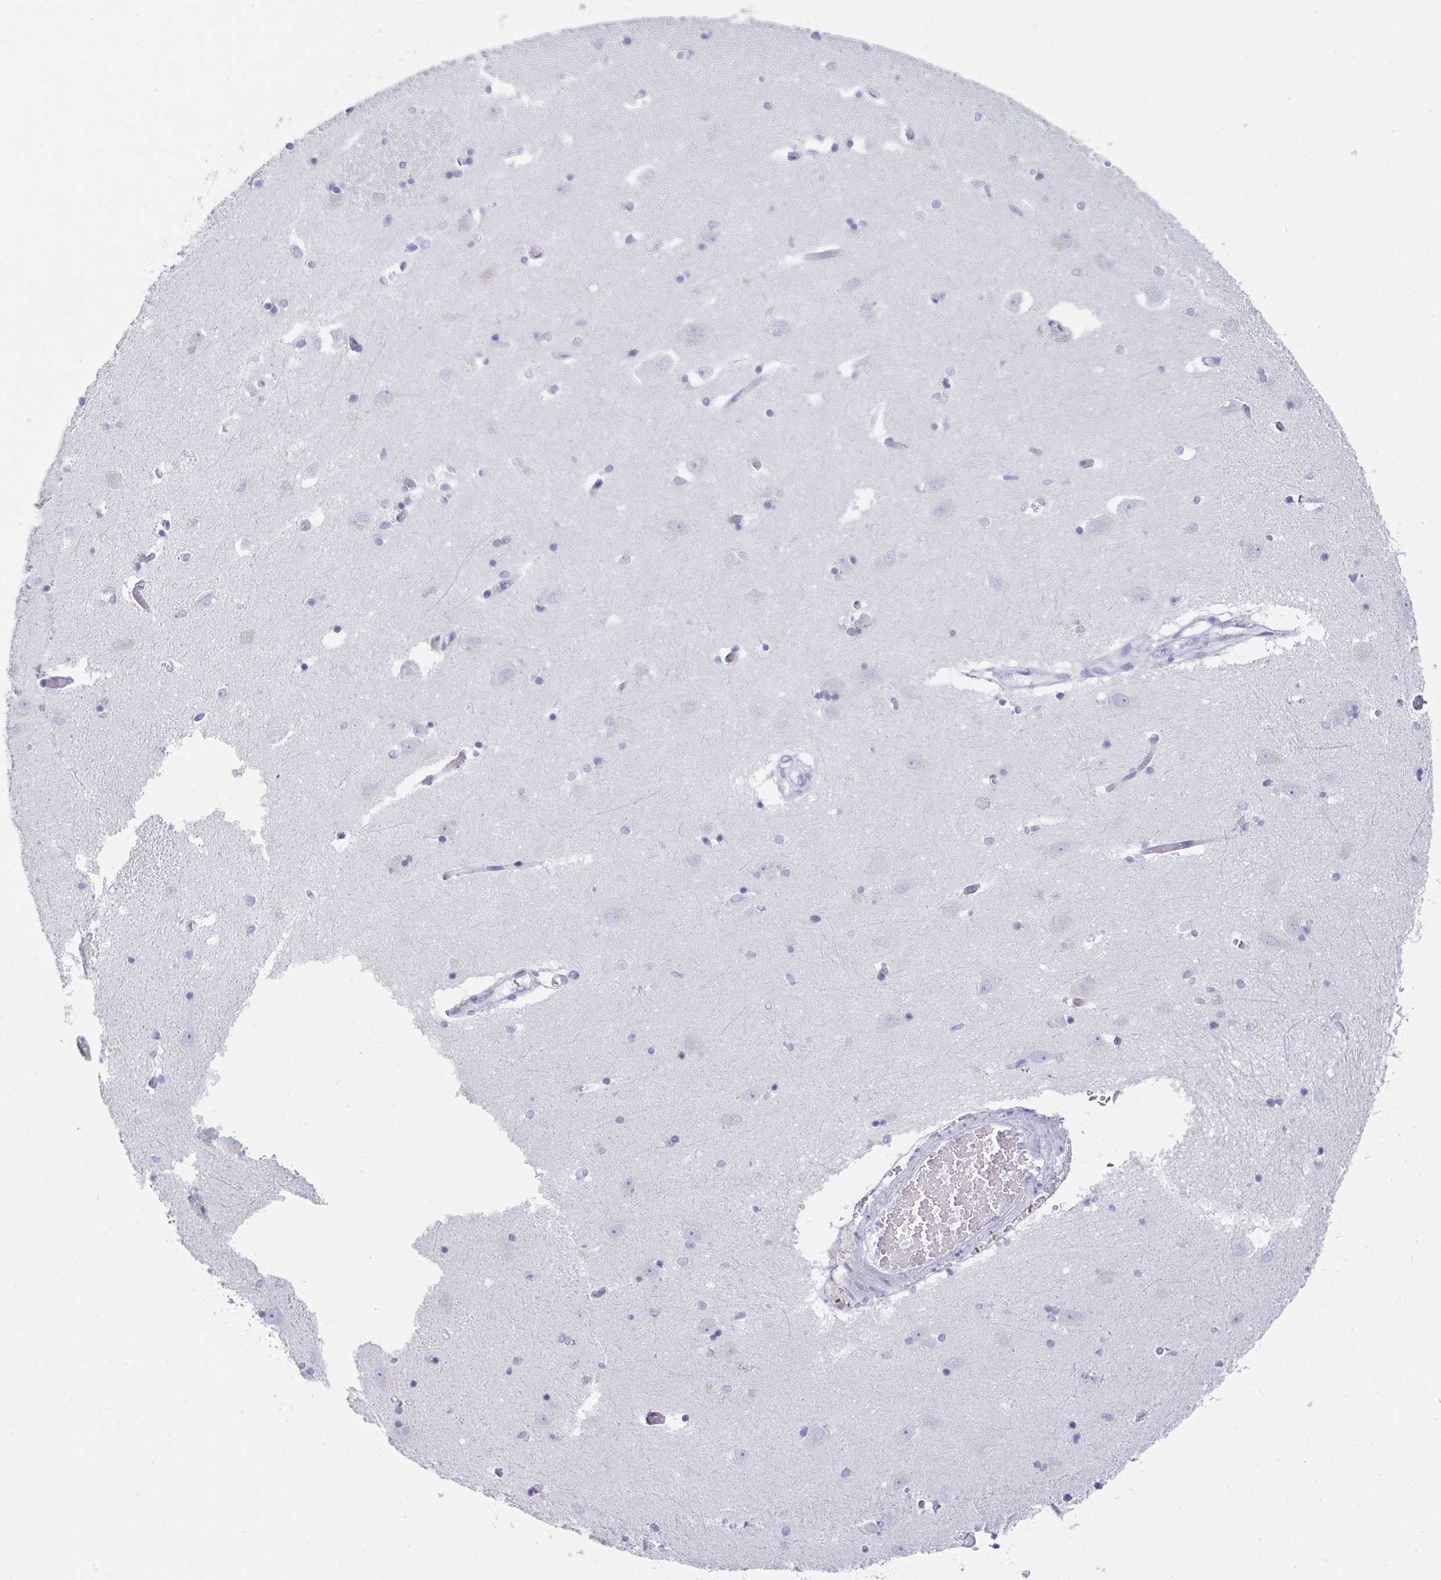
{"staining": {"intensity": "negative", "quantity": "none", "location": "none"}, "tissue": "caudate", "cell_type": "Glial cells", "image_type": "normal", "snomed": [{"axis": "morphology", "description": "Normal tissue, NOS"}, {"axis": "topography", "description": "Lateral ventricle wall"}, {"axis": "topography", "description": "Hippocampus"}], "caption": "High power microscopy histopathology image of an immunohistochemistry (IHC) micrograph of benign caudate, revealing no significant expression in glial cells.", "gene": "RUBCN", "patient": {"sex": "female", "age": 63}}